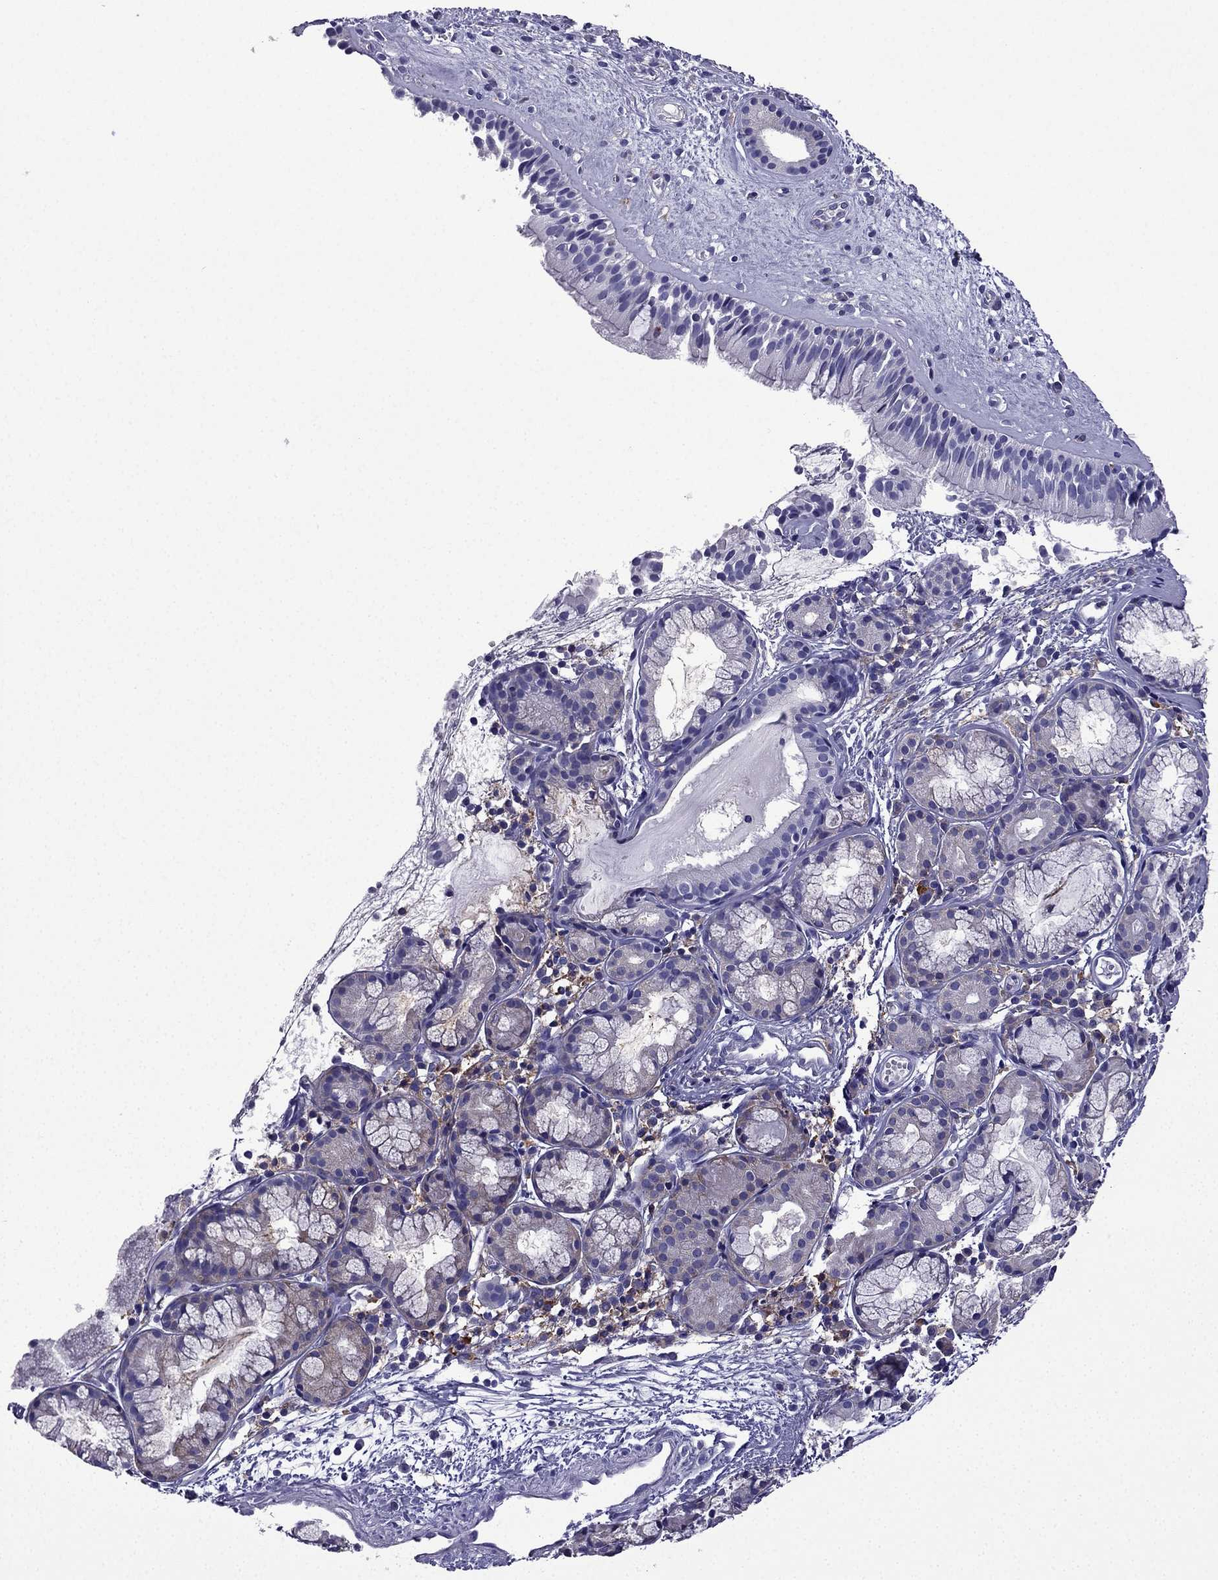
{"staining": {"intensity": "negative", "quantity": "none", "location": "none"}, "tissue": "nasopharynx", "cell_type": "Respiratory epithelial cells", "image_type": "normal", "snomed": [{"axis": "morphology", "description": "Normal tissue, NOS"}, {"axis": "topography", "description": "Nasopharynx"}], "caption": "Photomicrograph shows no significant protein staining in respiratory epithelial cells of benign nasopharynx.", "gene": "TSSK4", "patient": {"sex": "male", "age": 29}}